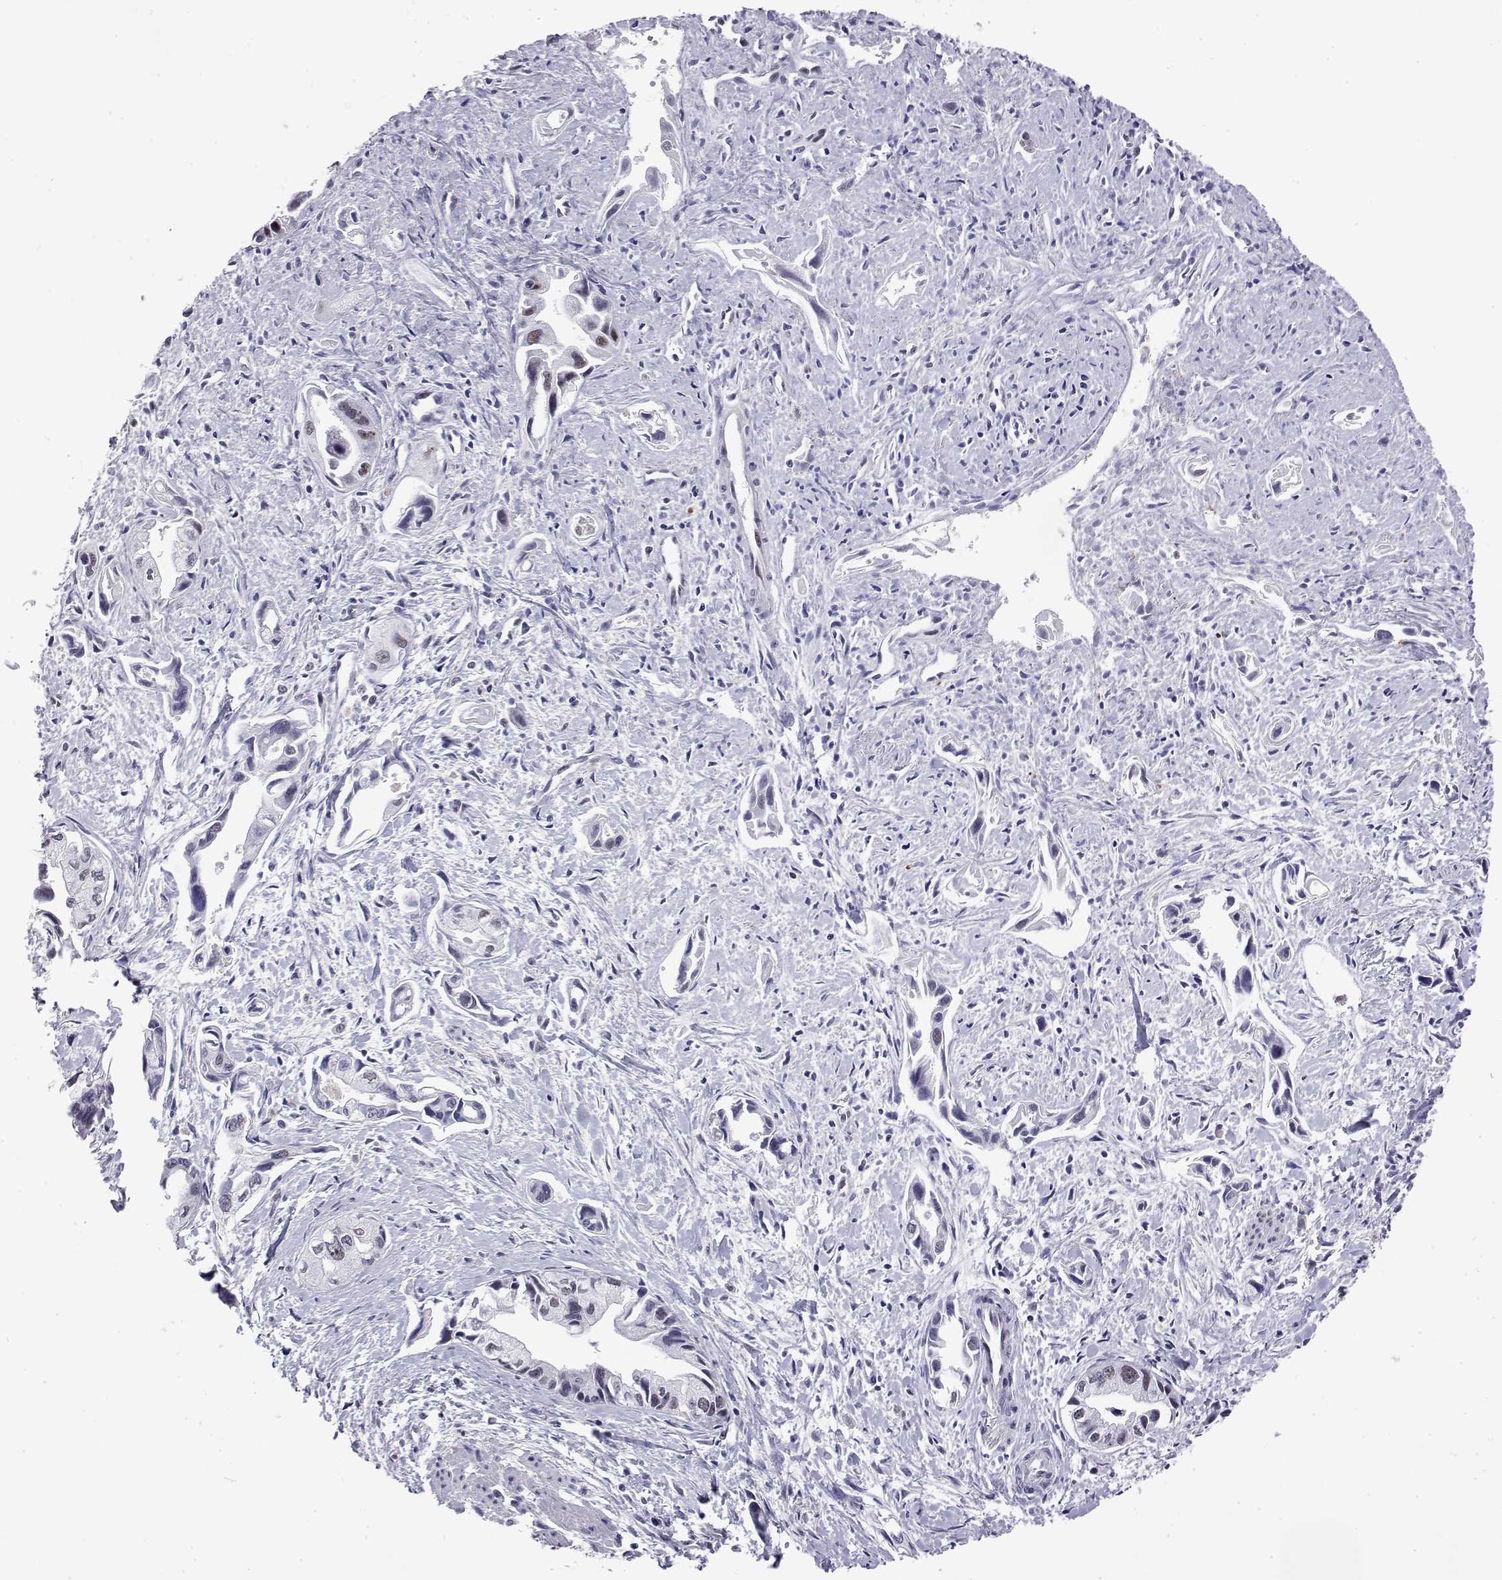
{"staining": {"intensity": "negative", "quantity": "none", "location": "none"}, "tissue": "pancreatic cancer", "cell_type": "Tumor cells", "image_type": "cancer", "snomed": [{"axis": "morphology", "description": "Adenocarcinoma, NOS"}, {"axis": "topography", "description": "Pancreas"}], "caption": "This is an IHC histopathology image of pancreatic cancer (adenocarcinoma). There is no expression in tumor cells.", "gene": "POLDIP3", "patient": {"sex": "female", "age": 61}}